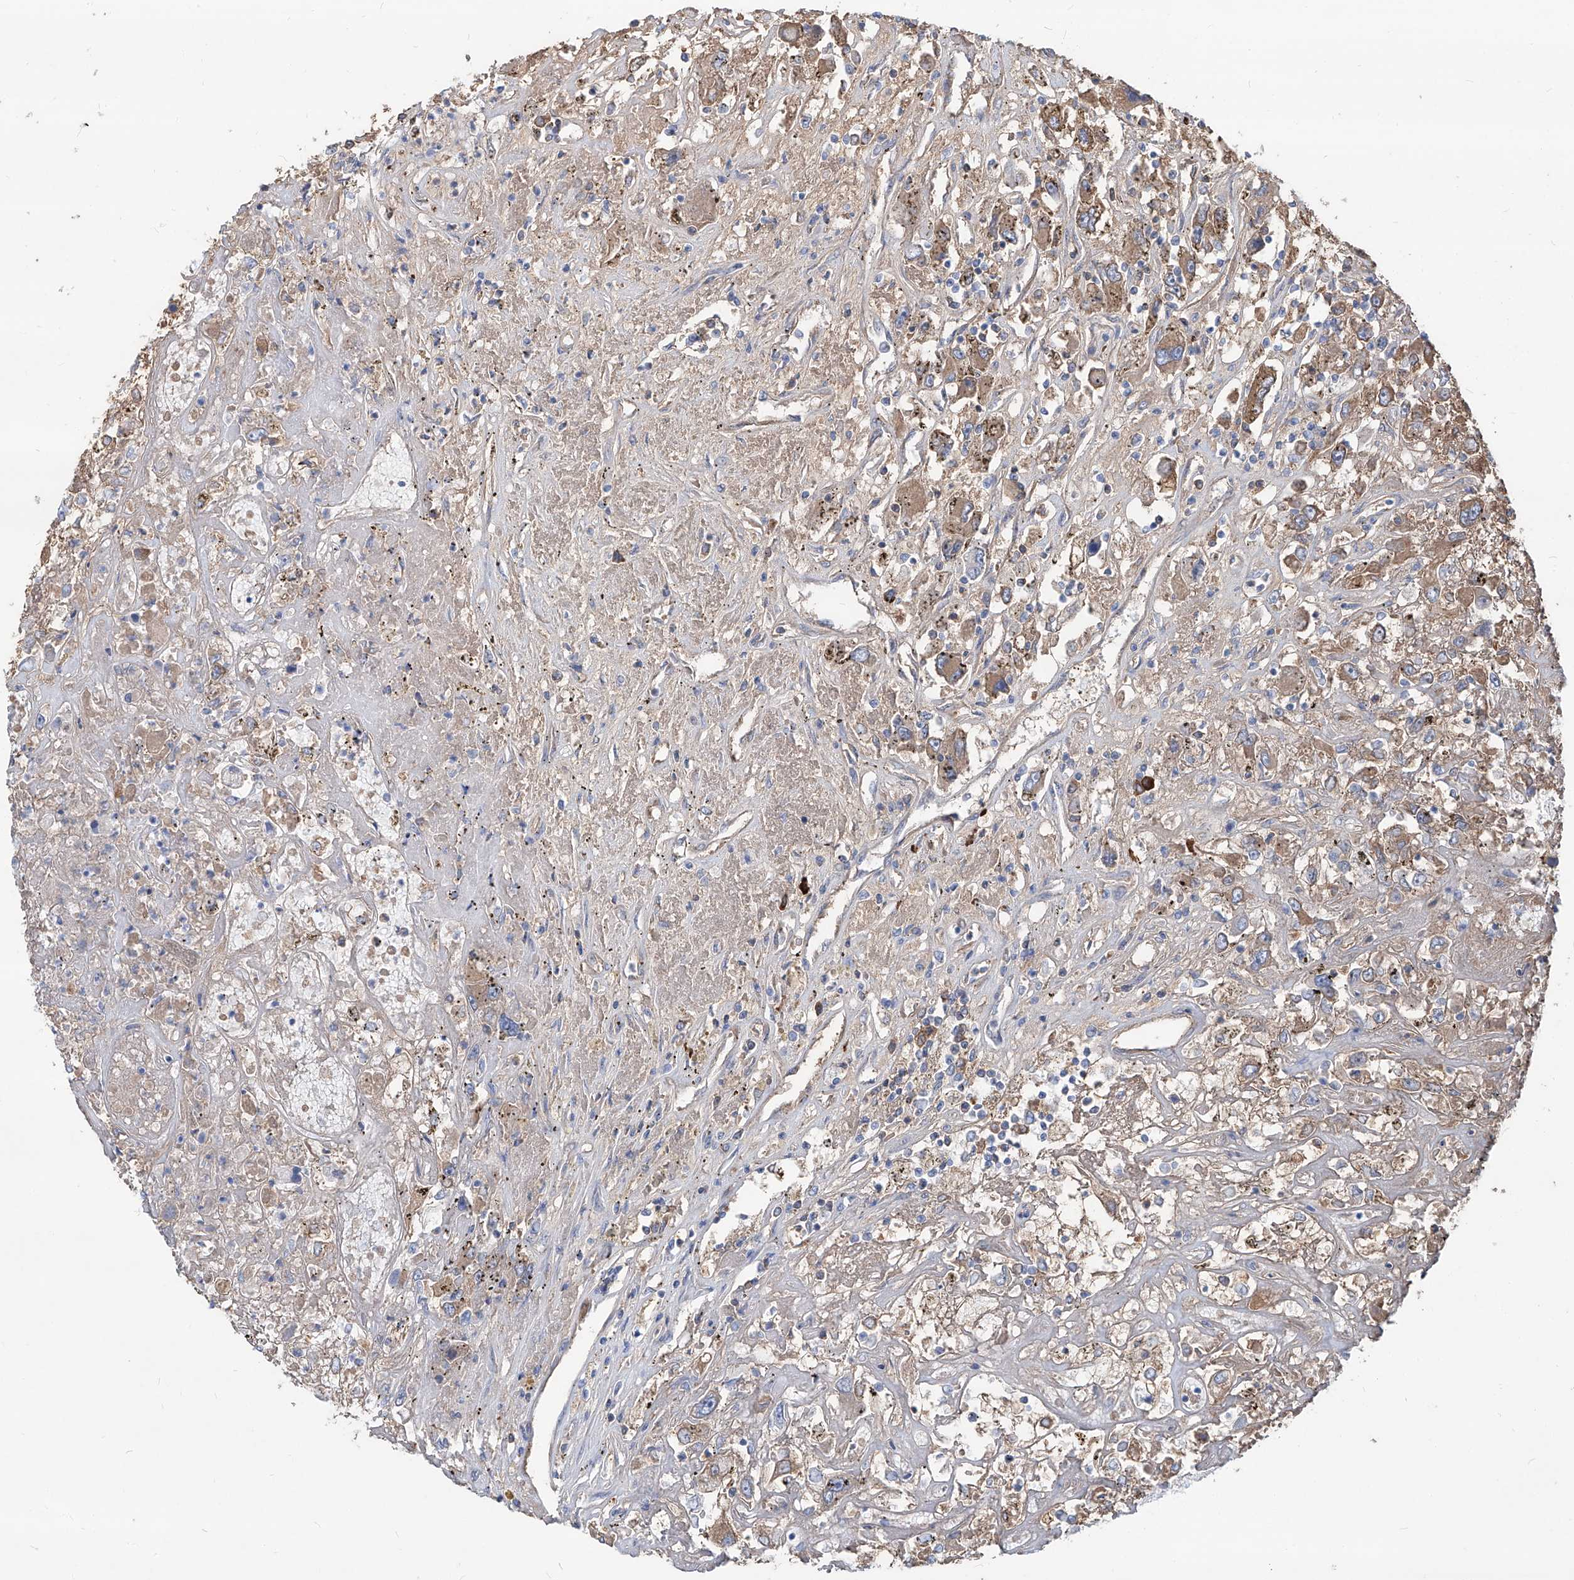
{"staining": {"intensity": "weak", "quantity": "<25%", "location": "cytoplasmic/membranous"}, "tissue": "renal cancer", "cell_type": "Tumor cells", "image_type": "cancer", "snomed": [{"axis": "morphology", "description": "Adenocarcinoma, NOS"}, {"axis": "topography", "description": "Kidney"}], "caption": "High magnification brightfield microscopy of renal adenocarcinoma stained with DAB (brown) and counterstained with hematoxylin (blue): tumor cells show no significant positivity.", "gene": "AKAP10", "patient": {"sex": "female", "age": 52}}